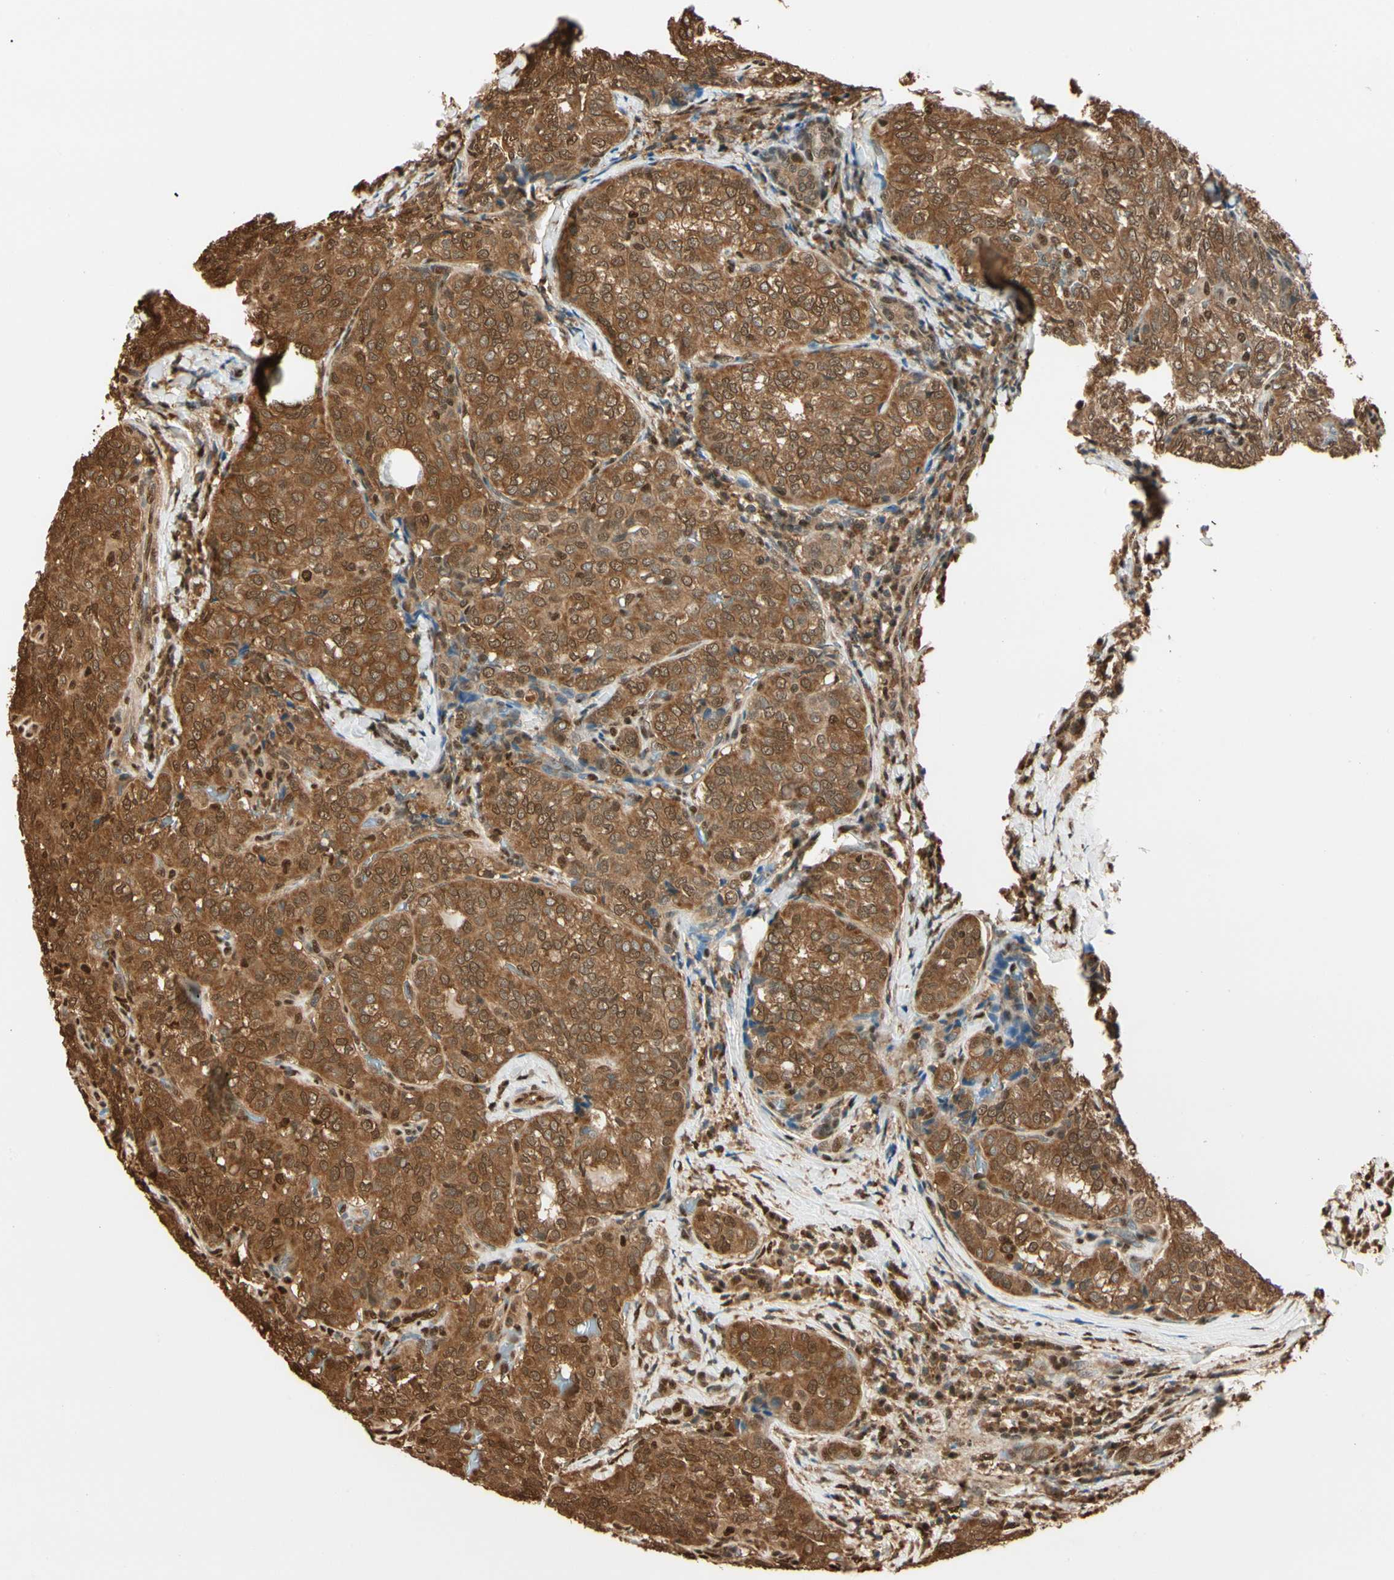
{"staining": {"intensity": "moderate", "quantity": ">75%", "location": "cytoplasmic/membranous,nuclear"}, "tissue": "thyroid cancer", "cell_type": "Tumor cells", "image_type": "cancer", "snomed": [{"axis": "morphology", "description": "Normal tissue, NOS"}, {"axis": "morphology", "description": "Papillary adenocarcinoma, NOS"}, {"axis": "topography", "description": "Thyroid gland"}], "caption": "Tumor cells exhibit medium levels of moderate cytoplasmic/membranous and nuclear positivity in approximately >75% of cells in thyroid papillary adenocarcinoma.", "gene": "PNCK", "patient": {"sex": "female", "age": 30}}